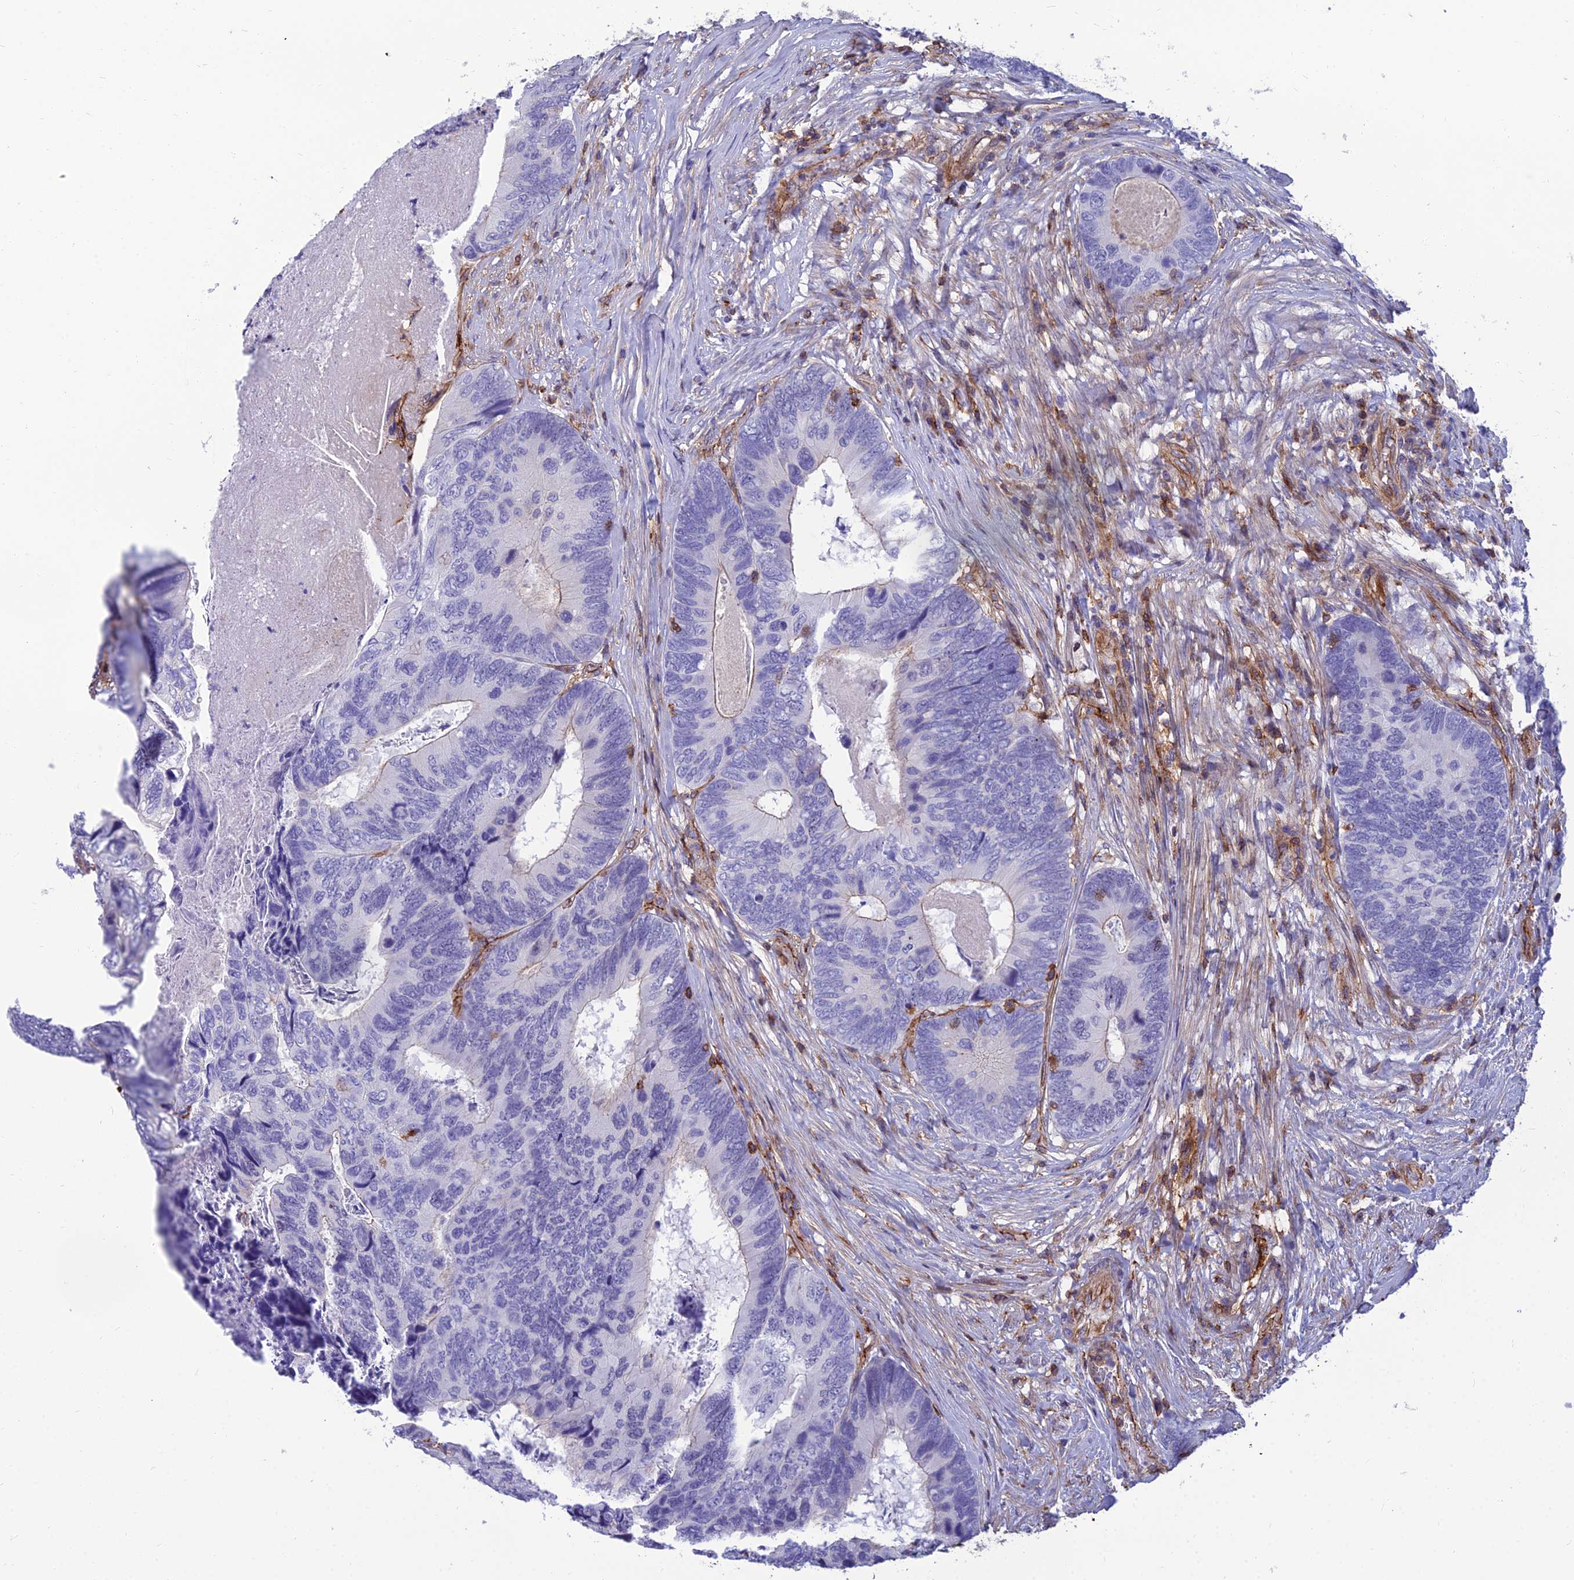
{"staining": {"intensity": "negative", "quantity": "none", "location": "none"}, "tissue": "colorectal cancer", "cell_type": "Tumor cells", "image_type": "cancer", "snomed": [{"axis": "morphology", "description": "Adenocarcinoma, NOS"}, {"axis": "topography", "description": "Colon"}], "caption": "Protein analysis of colorectal cancer (adenocarcinoma) demonstrates no significant staining in tumor cells.", "gene": "PPP1R18", "patient": {"sex": "female", "age": 67}}